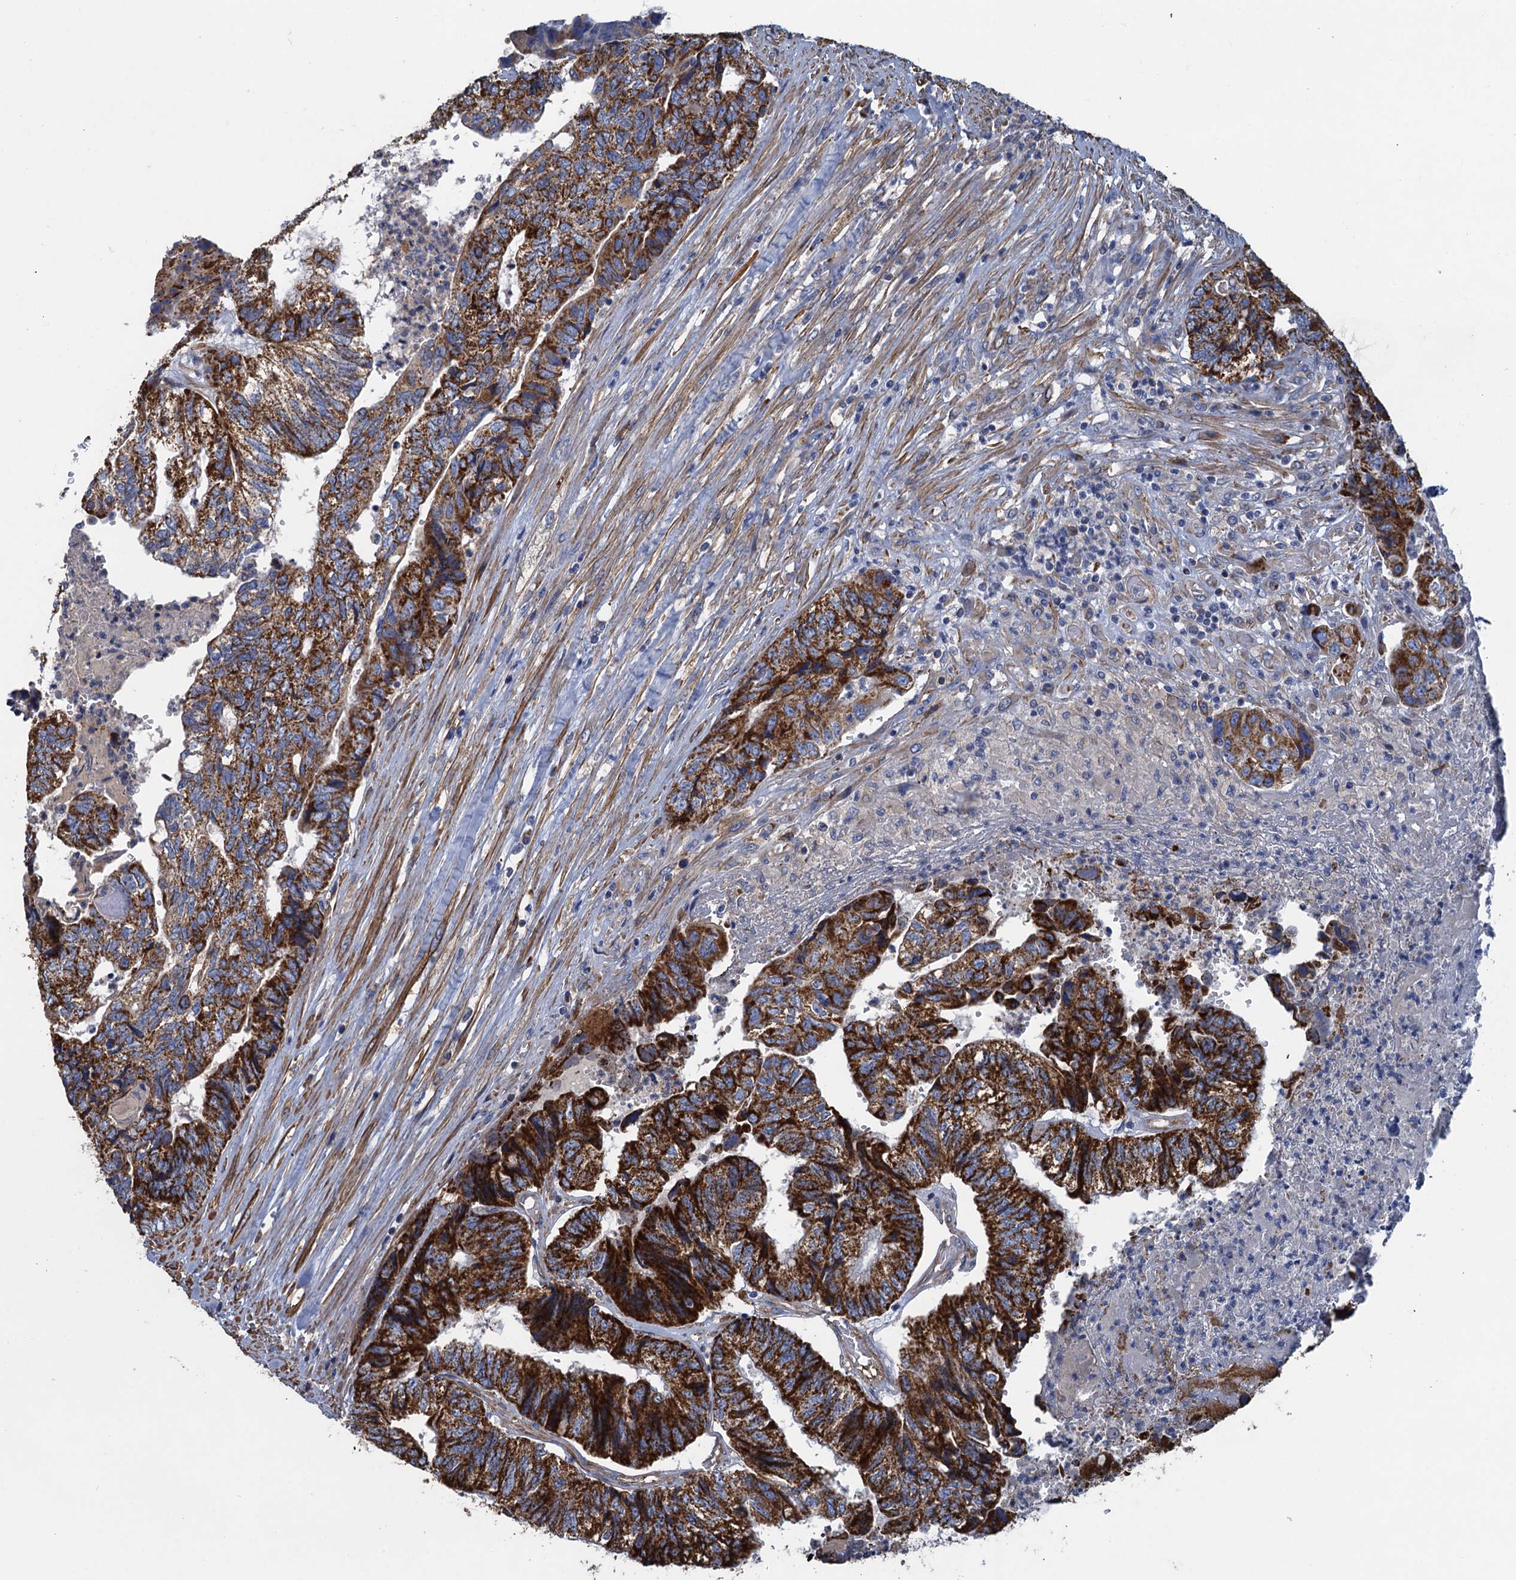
{"staining": {"intensity": "strong", "quantity": ">75%", "location": "cytoplasmic/membranous"}, "tissue": "colorectal cancer", "cell_type": "Tumor cells", "image_type": "cancer", "snomed": [{"axis": "morphology", "description": "Adenocarcinoma, NOS"}, {"axis": "topography", "description": "Colon"}], "caption": "IHC of colorectal cancer shows high levels of strong cytoplasmic/membranous staining in approximately >75% of tumor cells. Immunohistochemistry (ihc) stains the protein in brown and the nuclei are stained blue.", "gene": "GCSH", "patient": {"sex": "female", "age": 67}}